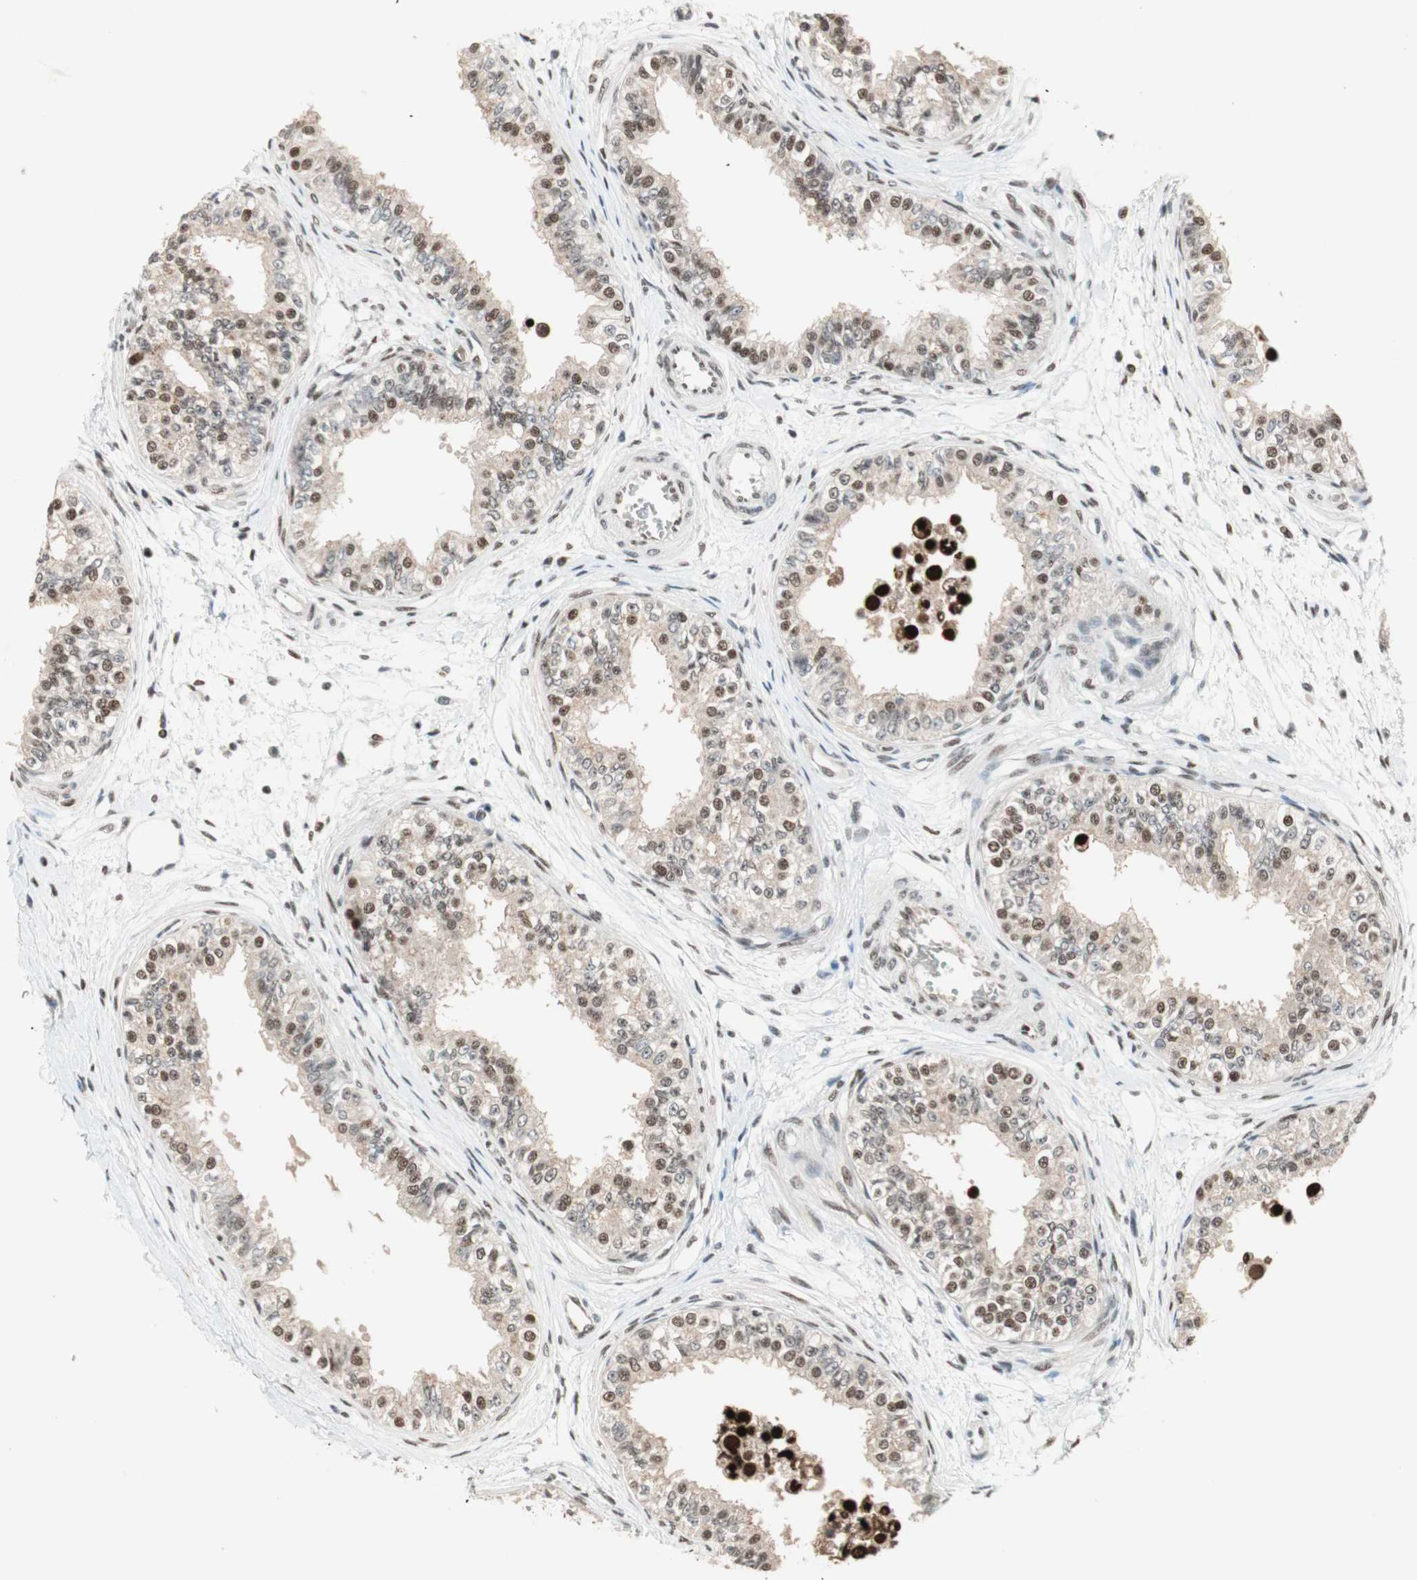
{"staining": {"intensity": "moderate", "quantity": ">75%", "location": "cytoplasmic/membranous,nuclear"}, "tissue": "epididymis", "cell_type": "Glandular cells", "image_type": "normal", "snomed": [{"axis": "morphology", "description": "Normal tissue, NOS"}, {"axis": "morphology", "description": "Adenocarcinoma, metastatic, NOS"}, {"axis": "topography", "description": "Testis"}, {"axis": "topography", "description": "Epididymis"}], "caption": "High-power microscopy captured an immunohistochemistry image of benign epididymis, revealing moderate cytoplasmic/membranous,nuclear positivity in about >75% of glandular cells. Ihc stains the protein of interest in brown and the nuclei are stained blue.", "gene": "MDC1", "patient": {"sex": "male", "age": 26}}